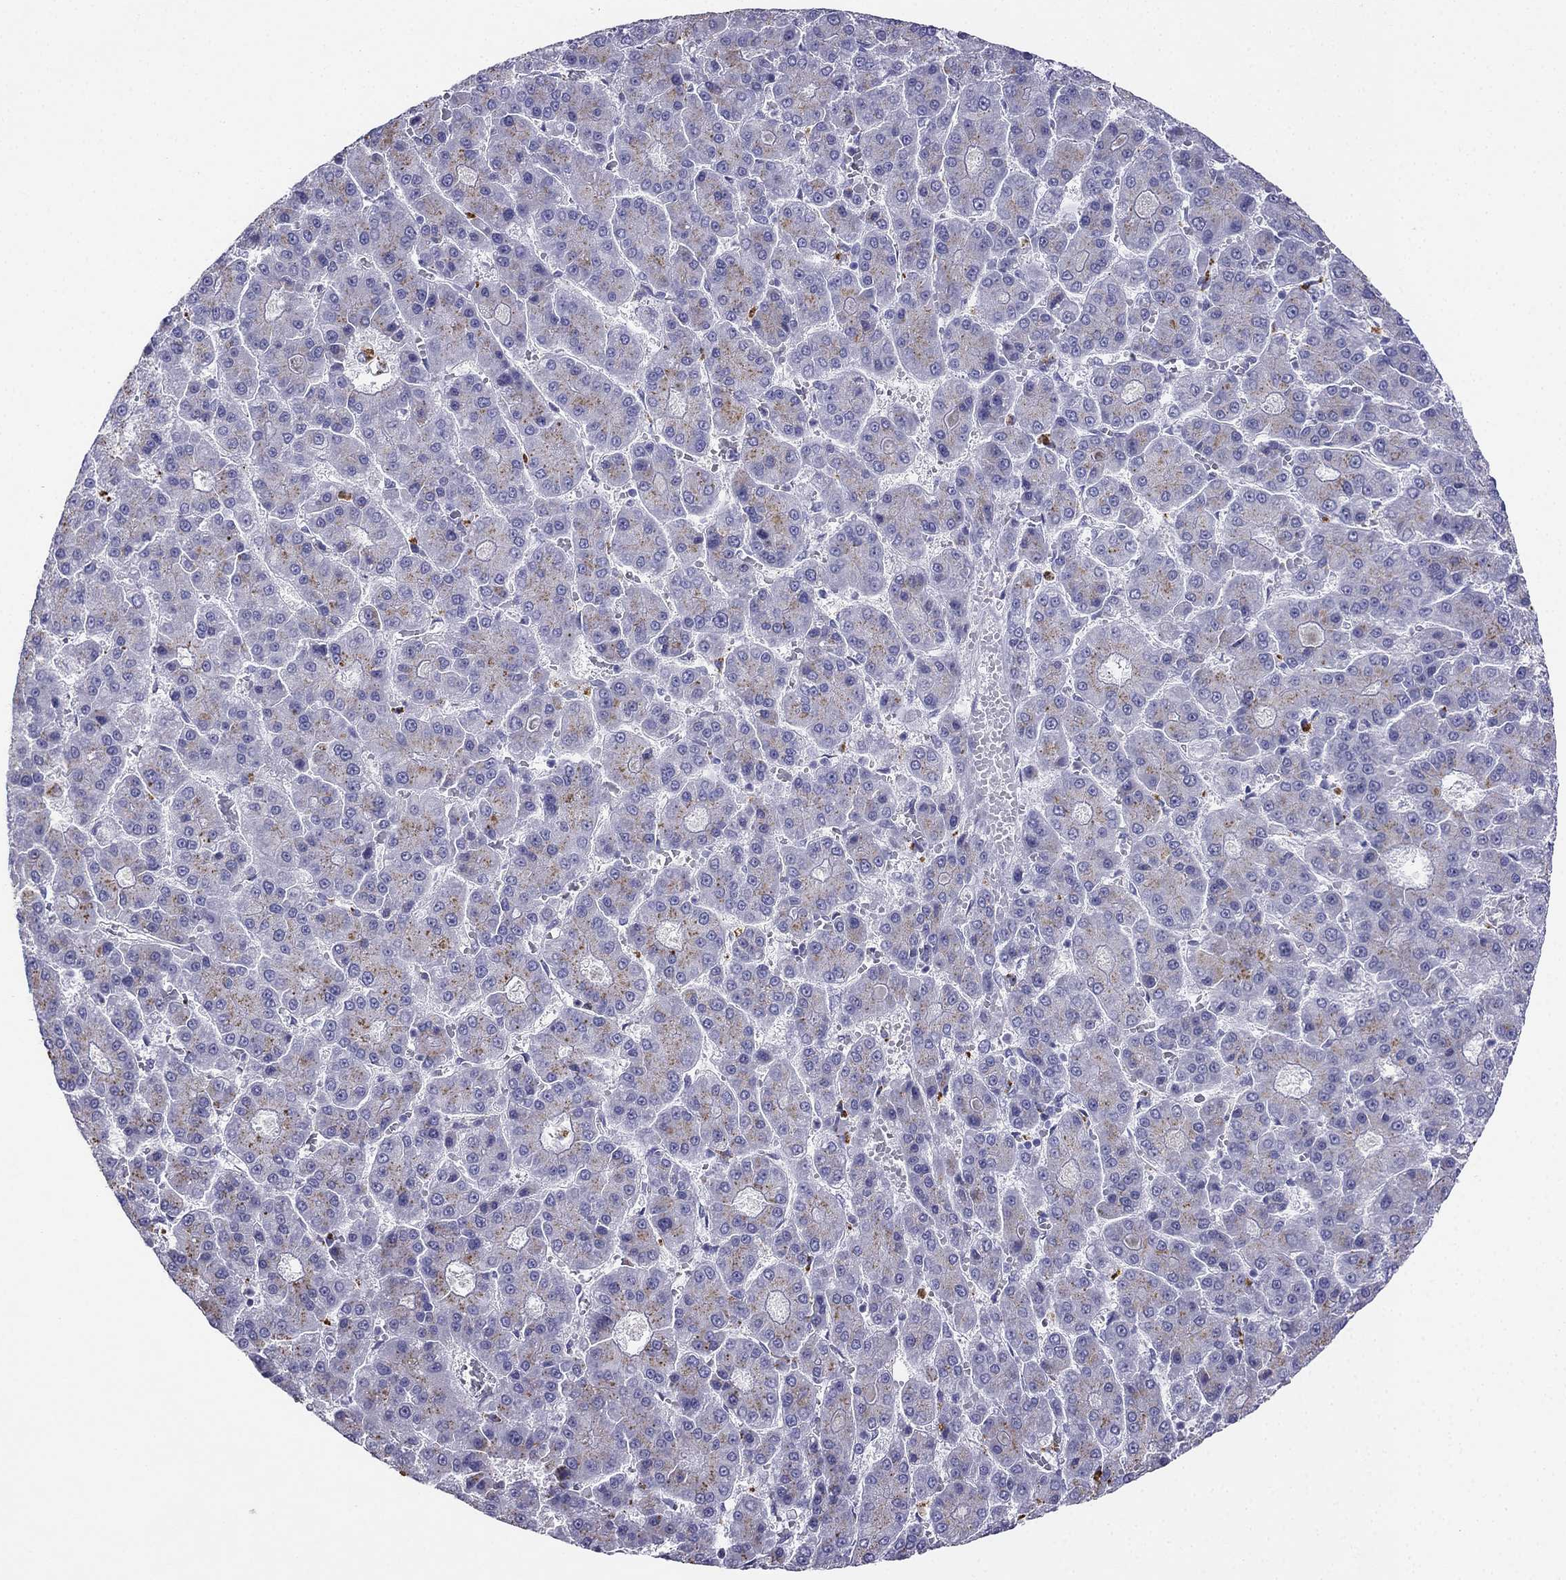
{"staining": {"intensity": "negative", "quantity": "none", "location": "none"}, "tissue": "liver cancer", "cell_type": "Tumor cells", "image_type": "cancer", "snomed": [{"axis": "morphology", "description": "Carcinoma, Hepatocellular, NOS"}, {"axis": "topography", "description": "Liver"}], "caption": "Immunohistochemistry micrograph of hepatocellular carcinoma (liver) stained for a protein (brown), which exhibits no staining in tumor cells.", "gene": "ALOXE3", "patient": {"sex": "male", "age": 70}}